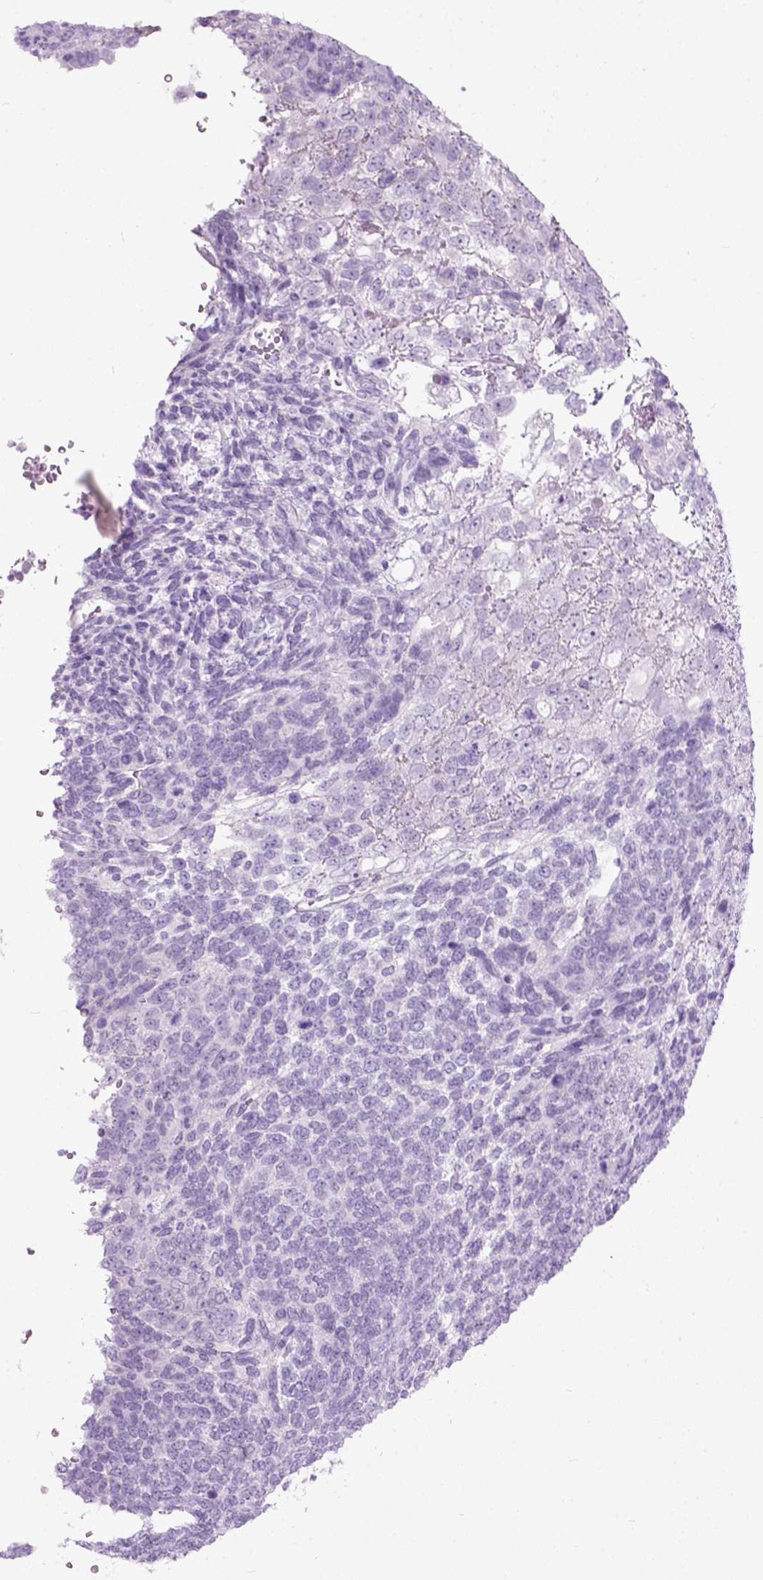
{"staining": {"intensity": "negative", "quantity": "none", "location": "none"}, "tissue": "testis cancer", "cell_type": "Tumor cells", "image_type": "cancer", "snomed": [{"axis": "morphology", "description": "Normal tissue, NOS"}, {"axis": "morphology", "description": "Carcinoma, Embryonal, NOS"}, {"axis": "topography", "description": "Testis"}, {"axis": "topography", "description": "Epididymis"}], "caption": "Immunohistochemistry (IHC) of testis embryonal carcinoma demonstrates no staining in tumor cells.", "gene": "AXDND1", "patient": {"sex": "male", "age": 23}}